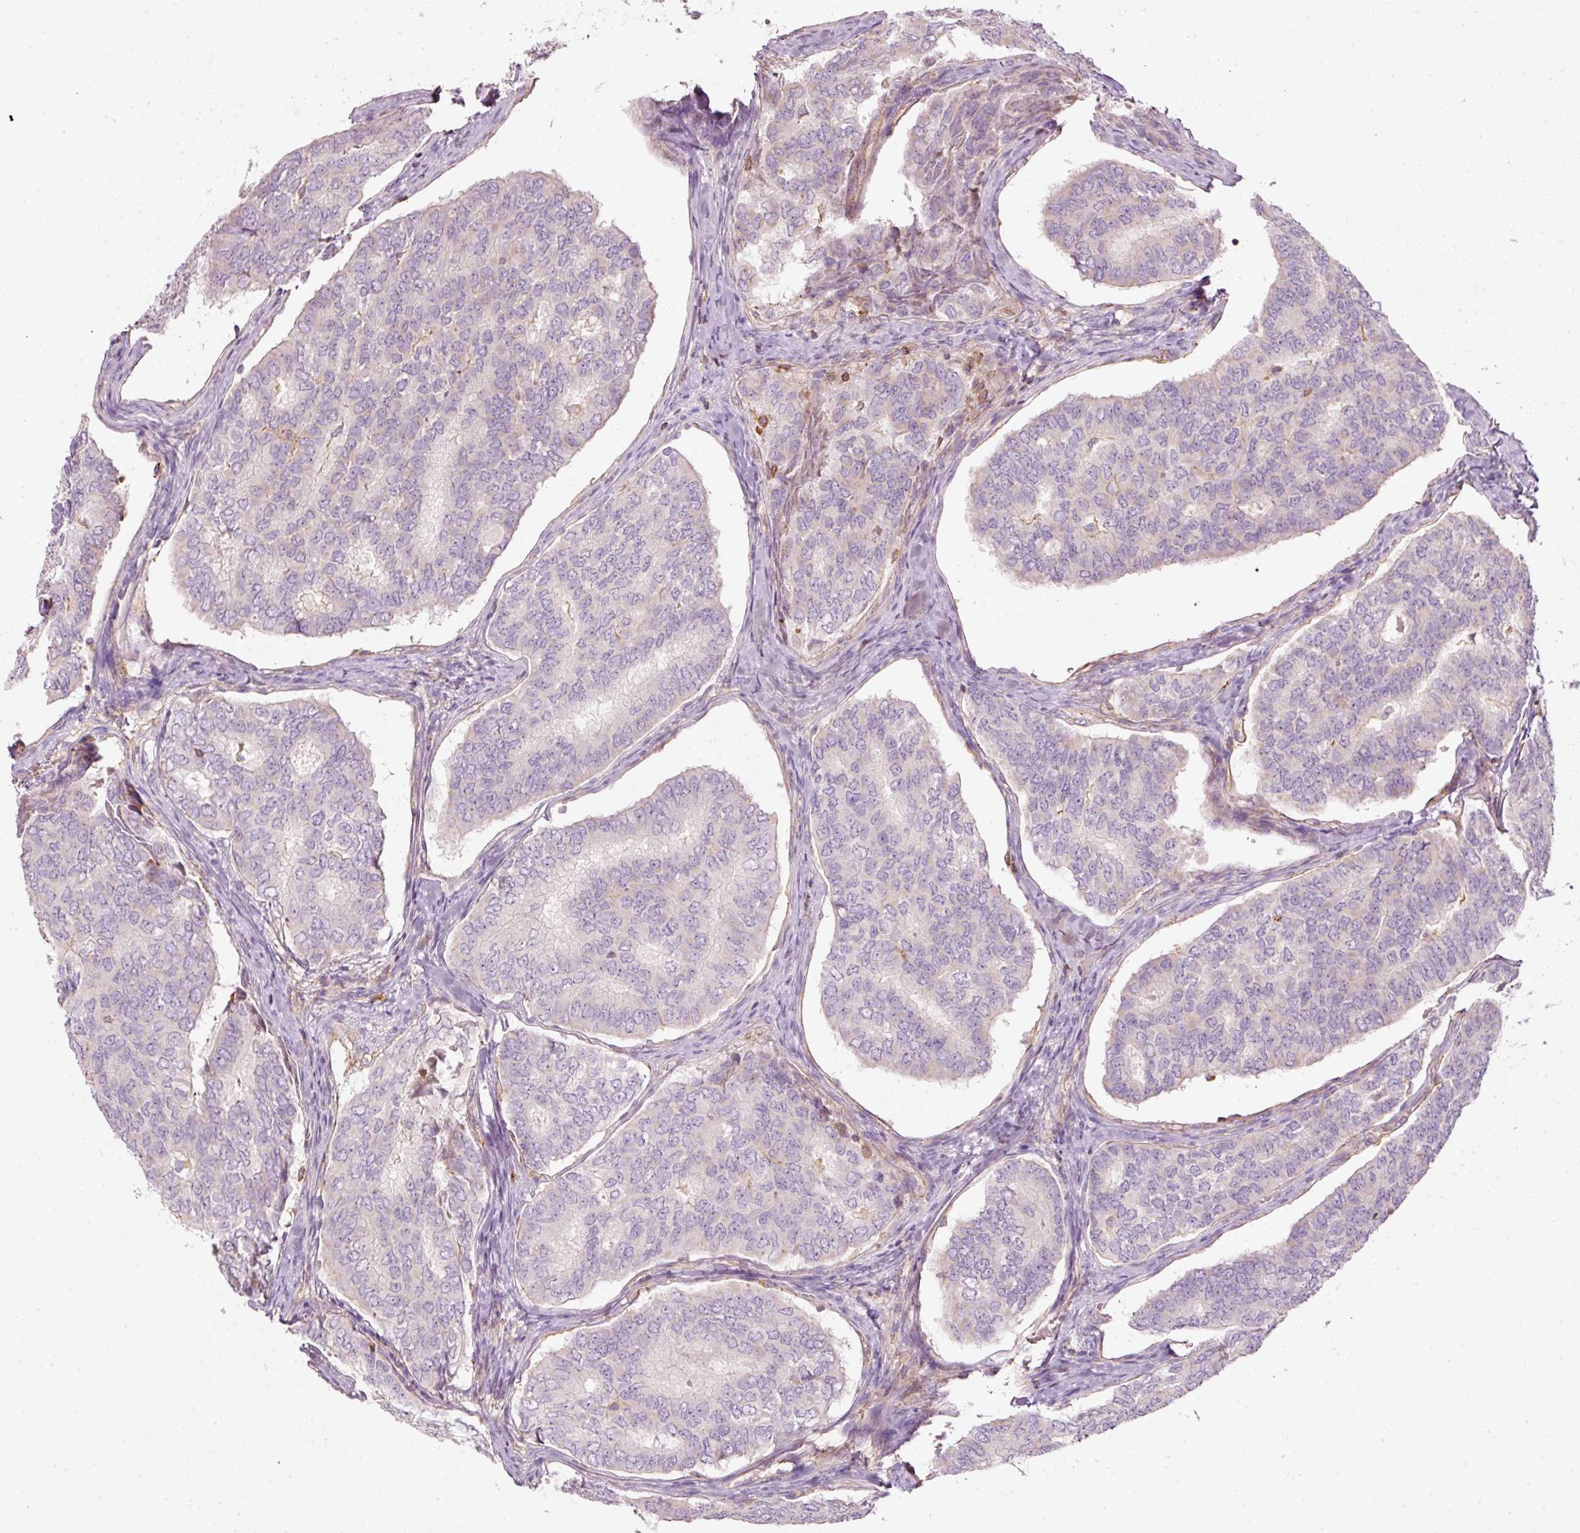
{"staining": {"intensity": "negative", "quantity": "none", "location": "none"}, "tissue": "thyroid cancer", "cell_type": "Tumor cells", "image_type": "cancer", "snomed": [{"axis": "morphology", "description": "Papillary adenocarcinoma, NOS"}, {"axis": "topography", "description": "Thyroid gland"}], "caption": "Tumor cells show no significant staining in thyroid papillary adenocarcinoma.", "gene": "SIPA1", "patient": {"sex": "female", "age": 35}}